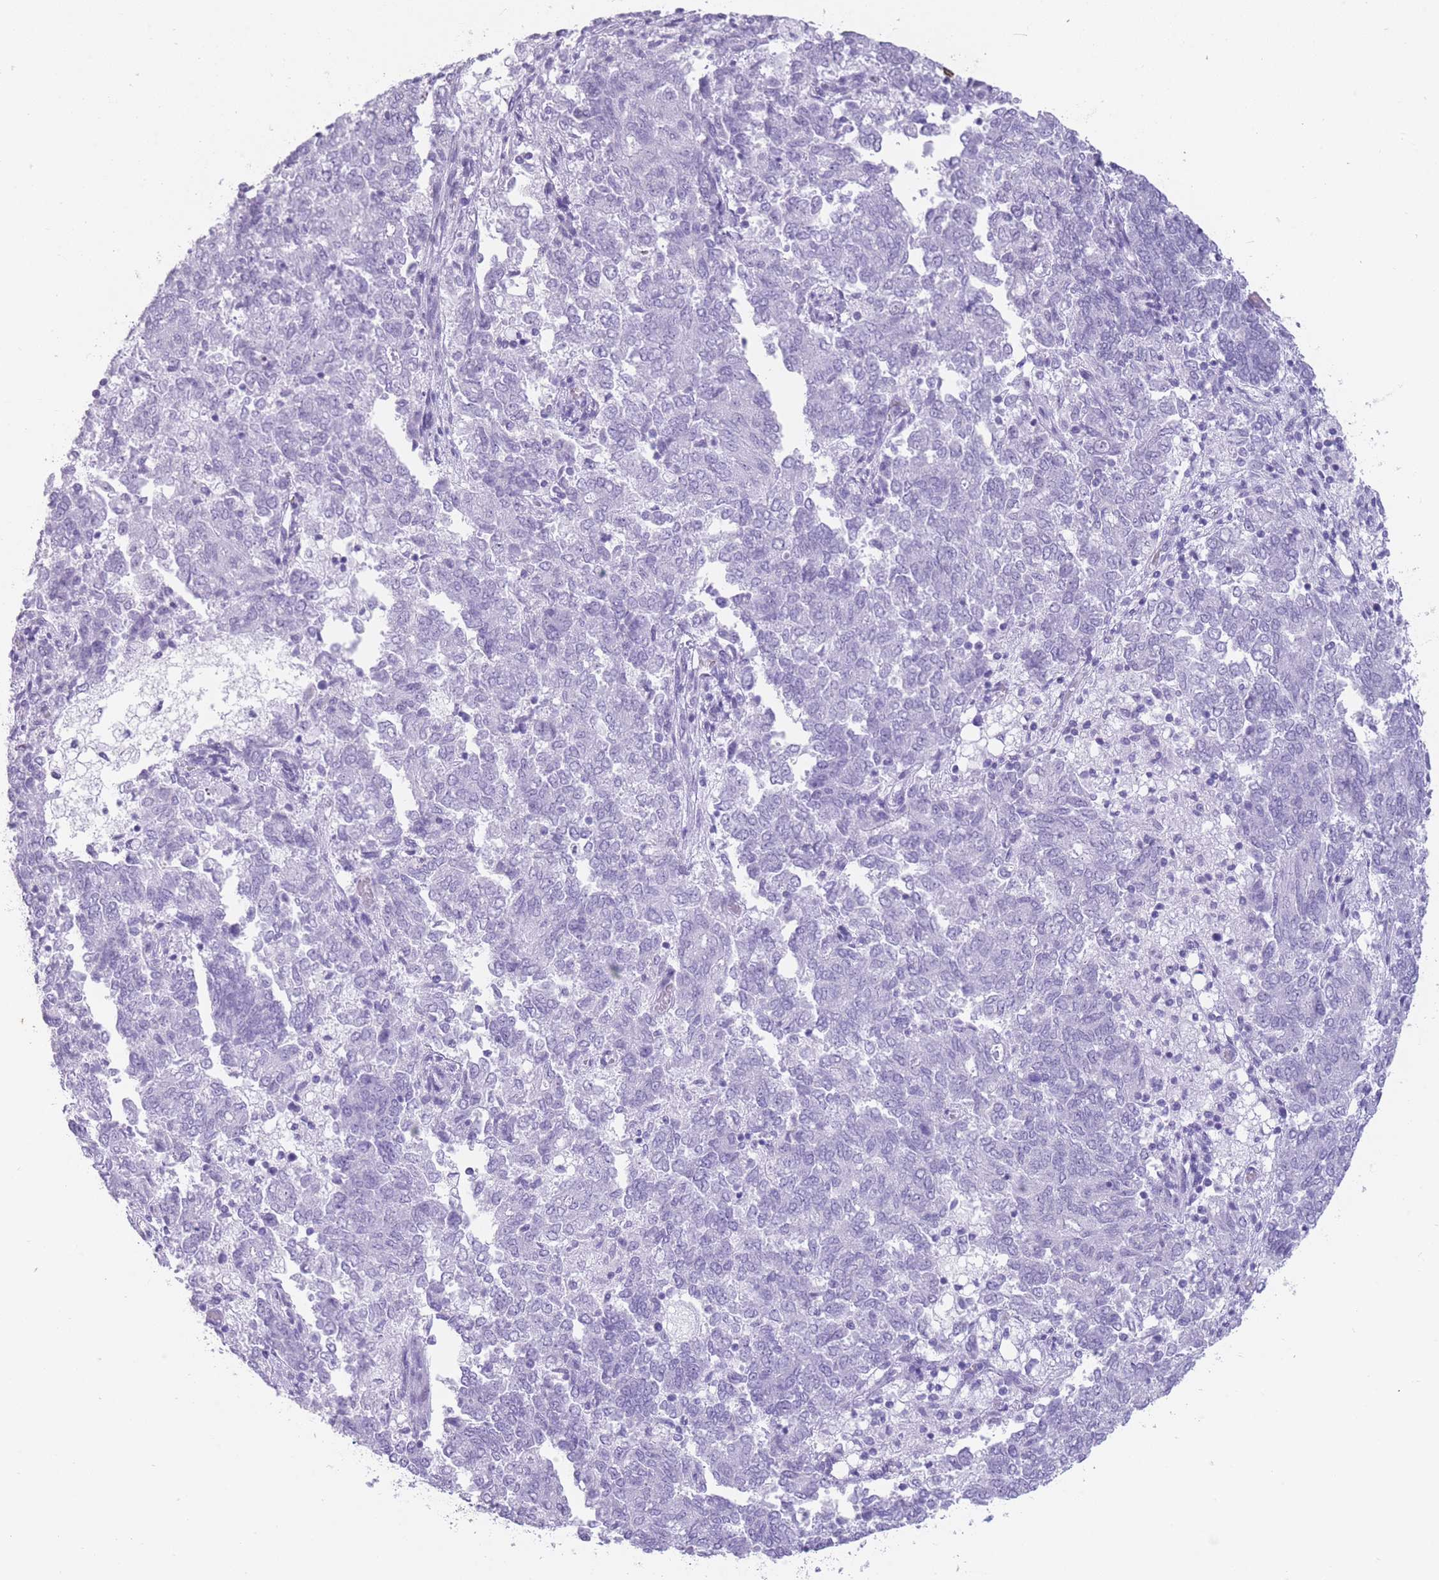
{"staining": {"intensity": "negative", "quantity": "none", "location": "none"}, "tissue": "endometrial cancer", "cell_type": "Tumor cells", "image_type": "cancer", "snomed": [{"axis": "morphology", "description": "Adenocarcinoma, NOS"}, {"axis": "topography", "description": "Endometrium"}], "caption": "This is a photomicrograph of immunohistochemistry staining of endometrial cancer (adenocarcinoma), which shows no staining in tumor cells.", "gene": "OR4F21", "patient": {"sex": "female", "age": 80}}